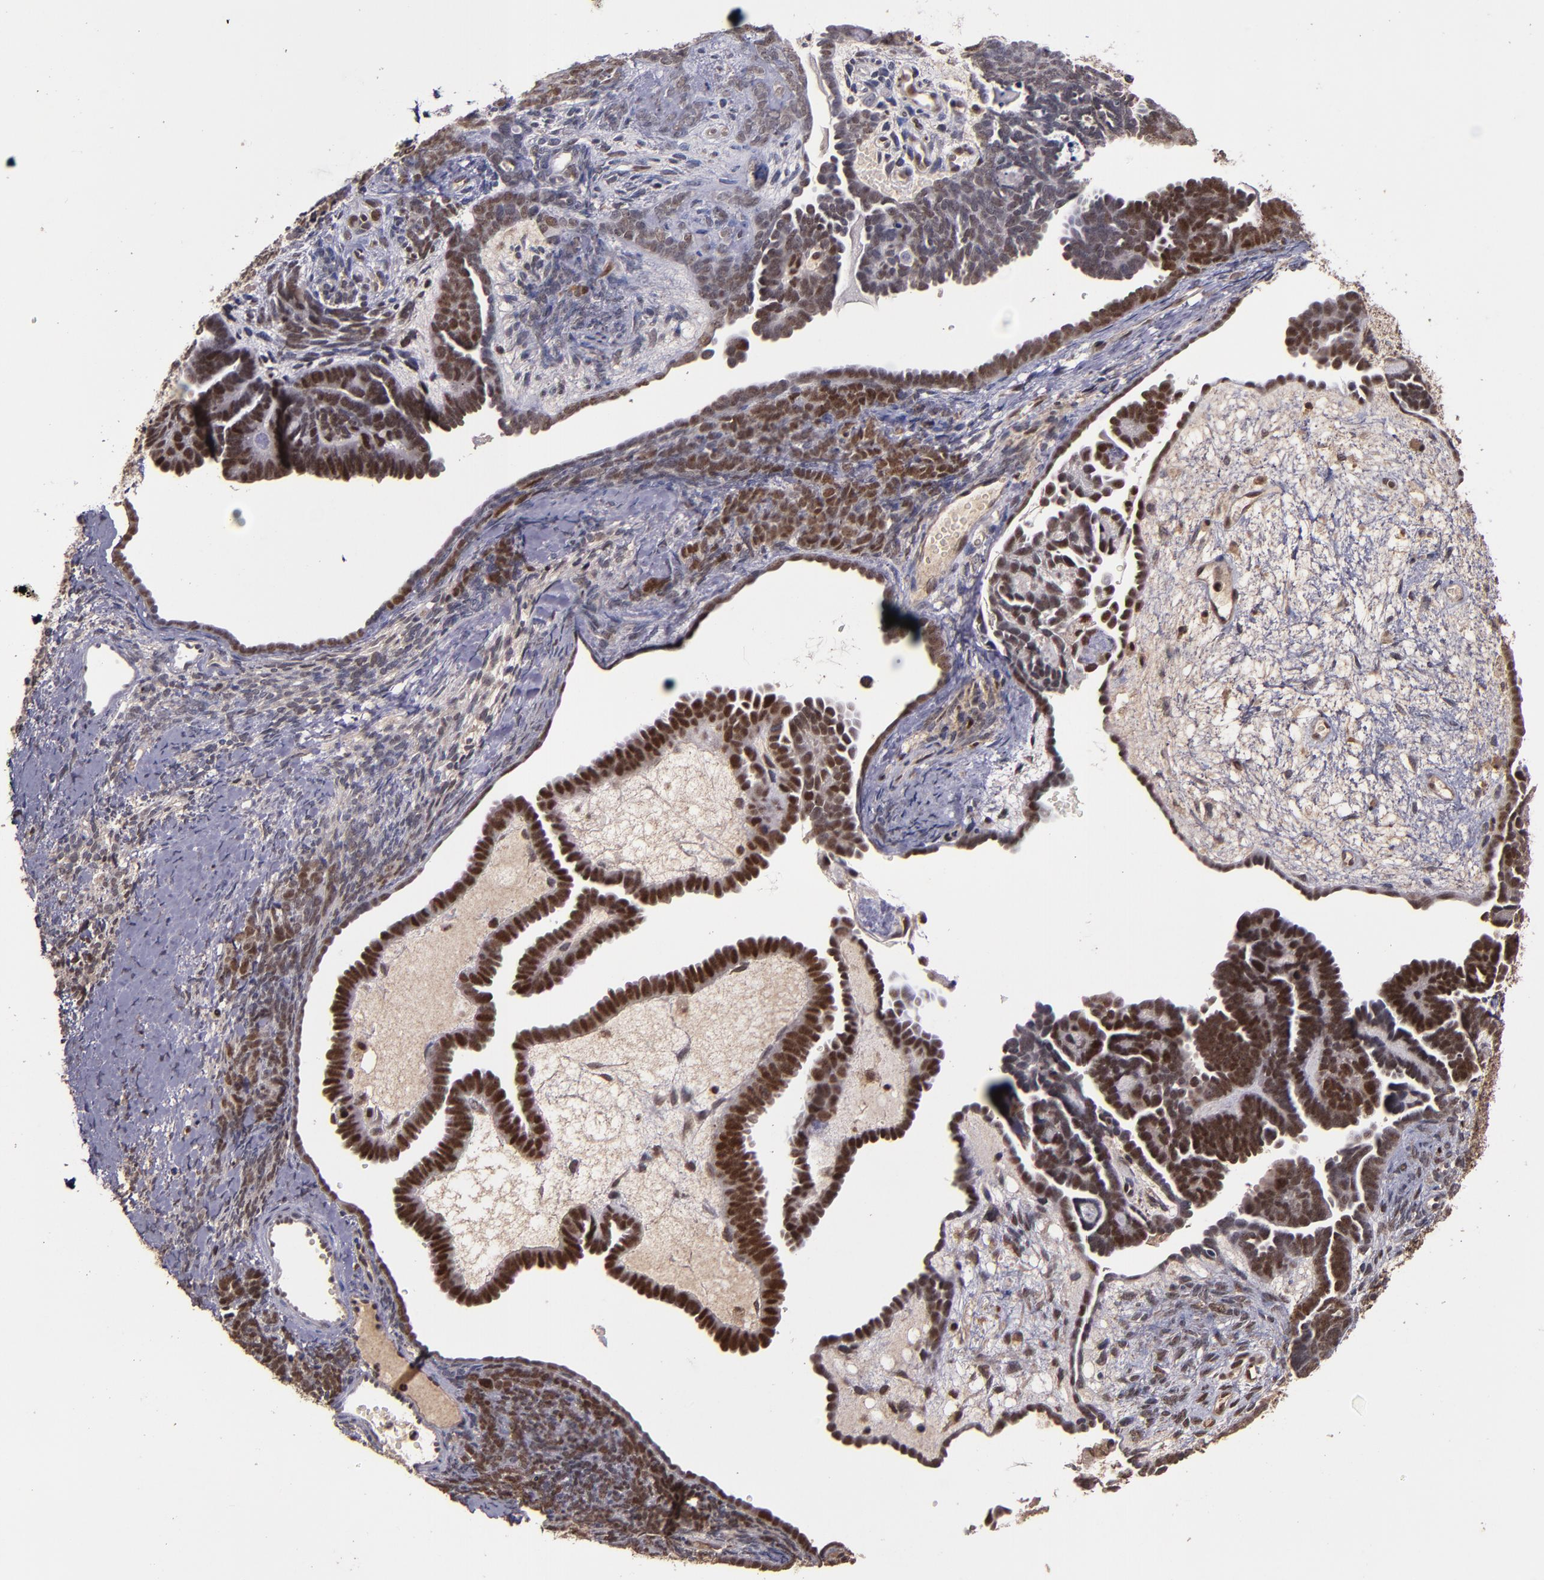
{"staining": {"intensity": "strong", "quantity": ">75%", "location": "cytoplasmic/membranous,nuclear"}, "tissue": "endometrial cancer", "cell_type": "Tumor cells", "image_type": "cancer", "snomed": [{"axis": "morphology", "description": "Neoplasm, malignant, NOS"}, {"axis": "topography", "description": "Endometrium"}], "caption": "DAB immunohistochemical staining of endometrial cancer reveals strong cytoplasmic/membranous and nuclear protein expression in approximately >75% of tumor cells.", "gene": "CHEK2", "patient": {"sex": "female", "age": 74}}